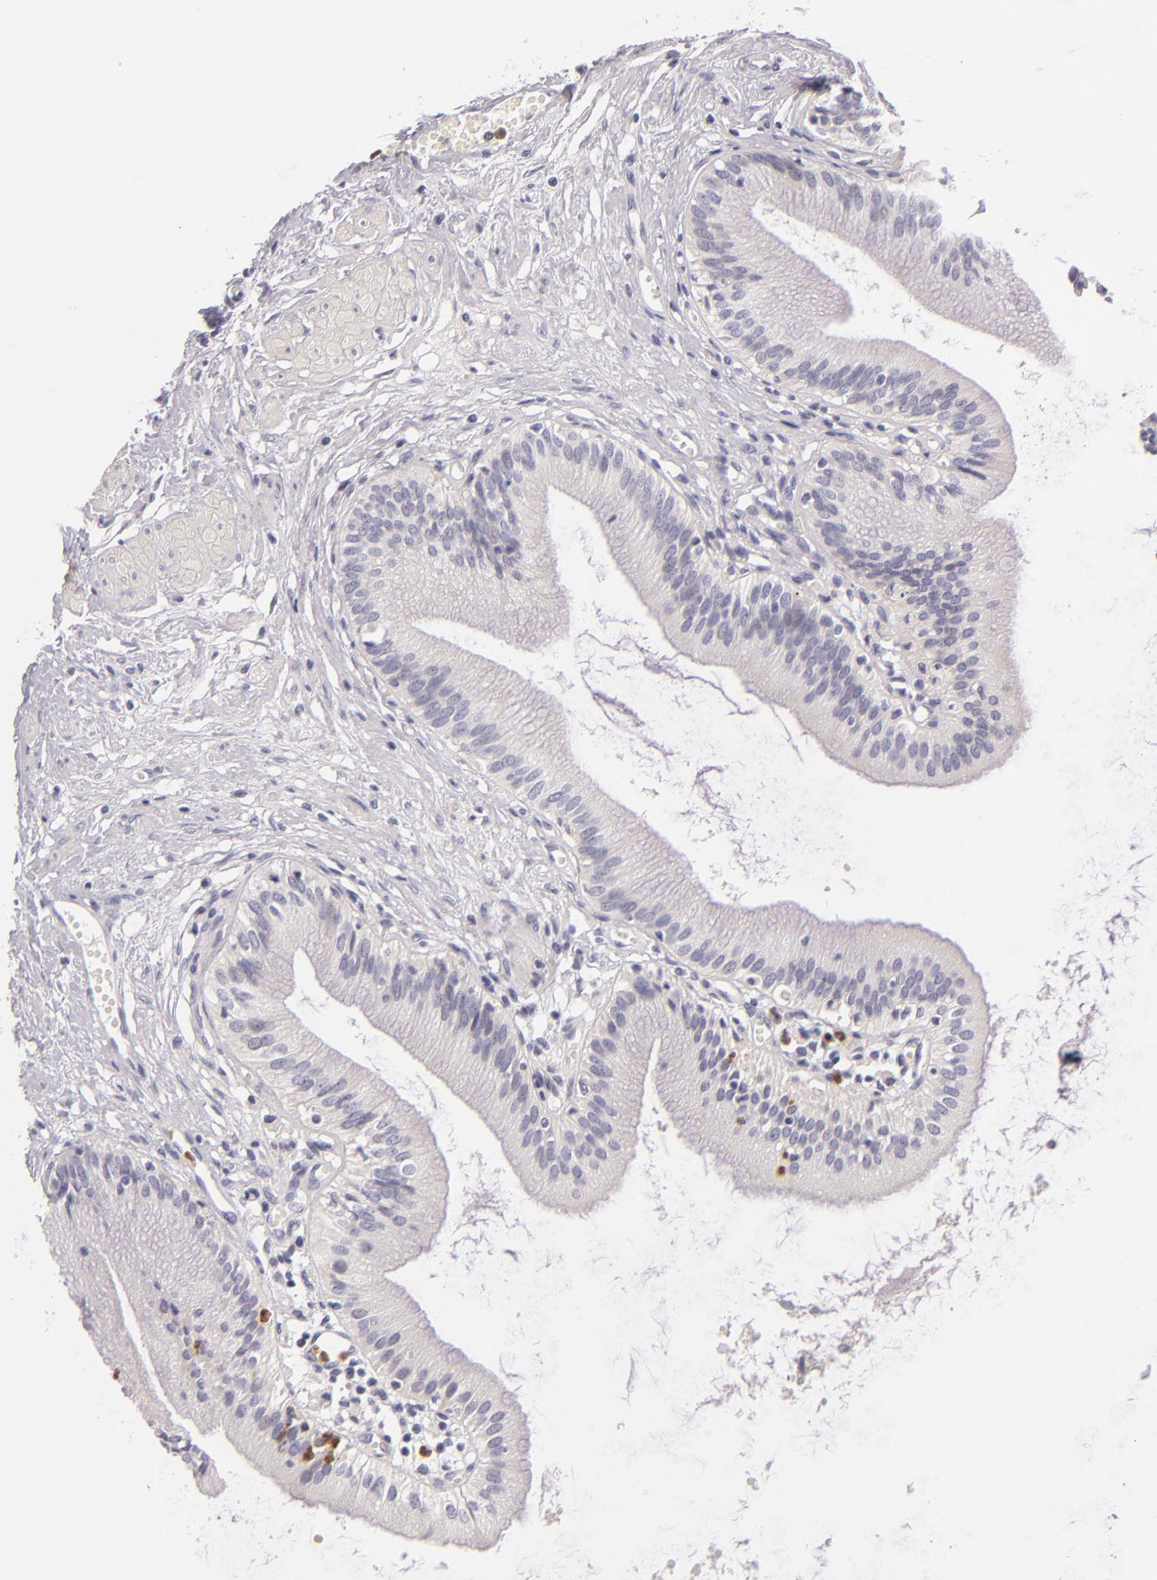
{"staining": {"intensity": "negative", "quantity": "none", "location": "none"}, "tissue": "gallbladder", "cell_type": "Glandular cells", "image_type": "normal", "snomed": [{"axis": "morphology", "description": "Normal tissue, NOS"}, {"axis": "topography", "description": "Gallbladder"}], "caption": "Image shows no significant protein expression in glandular cells of unremarkable gallbladder.", "gene": "FAM181A", "patient": {"sex": "male", "age": 58}}